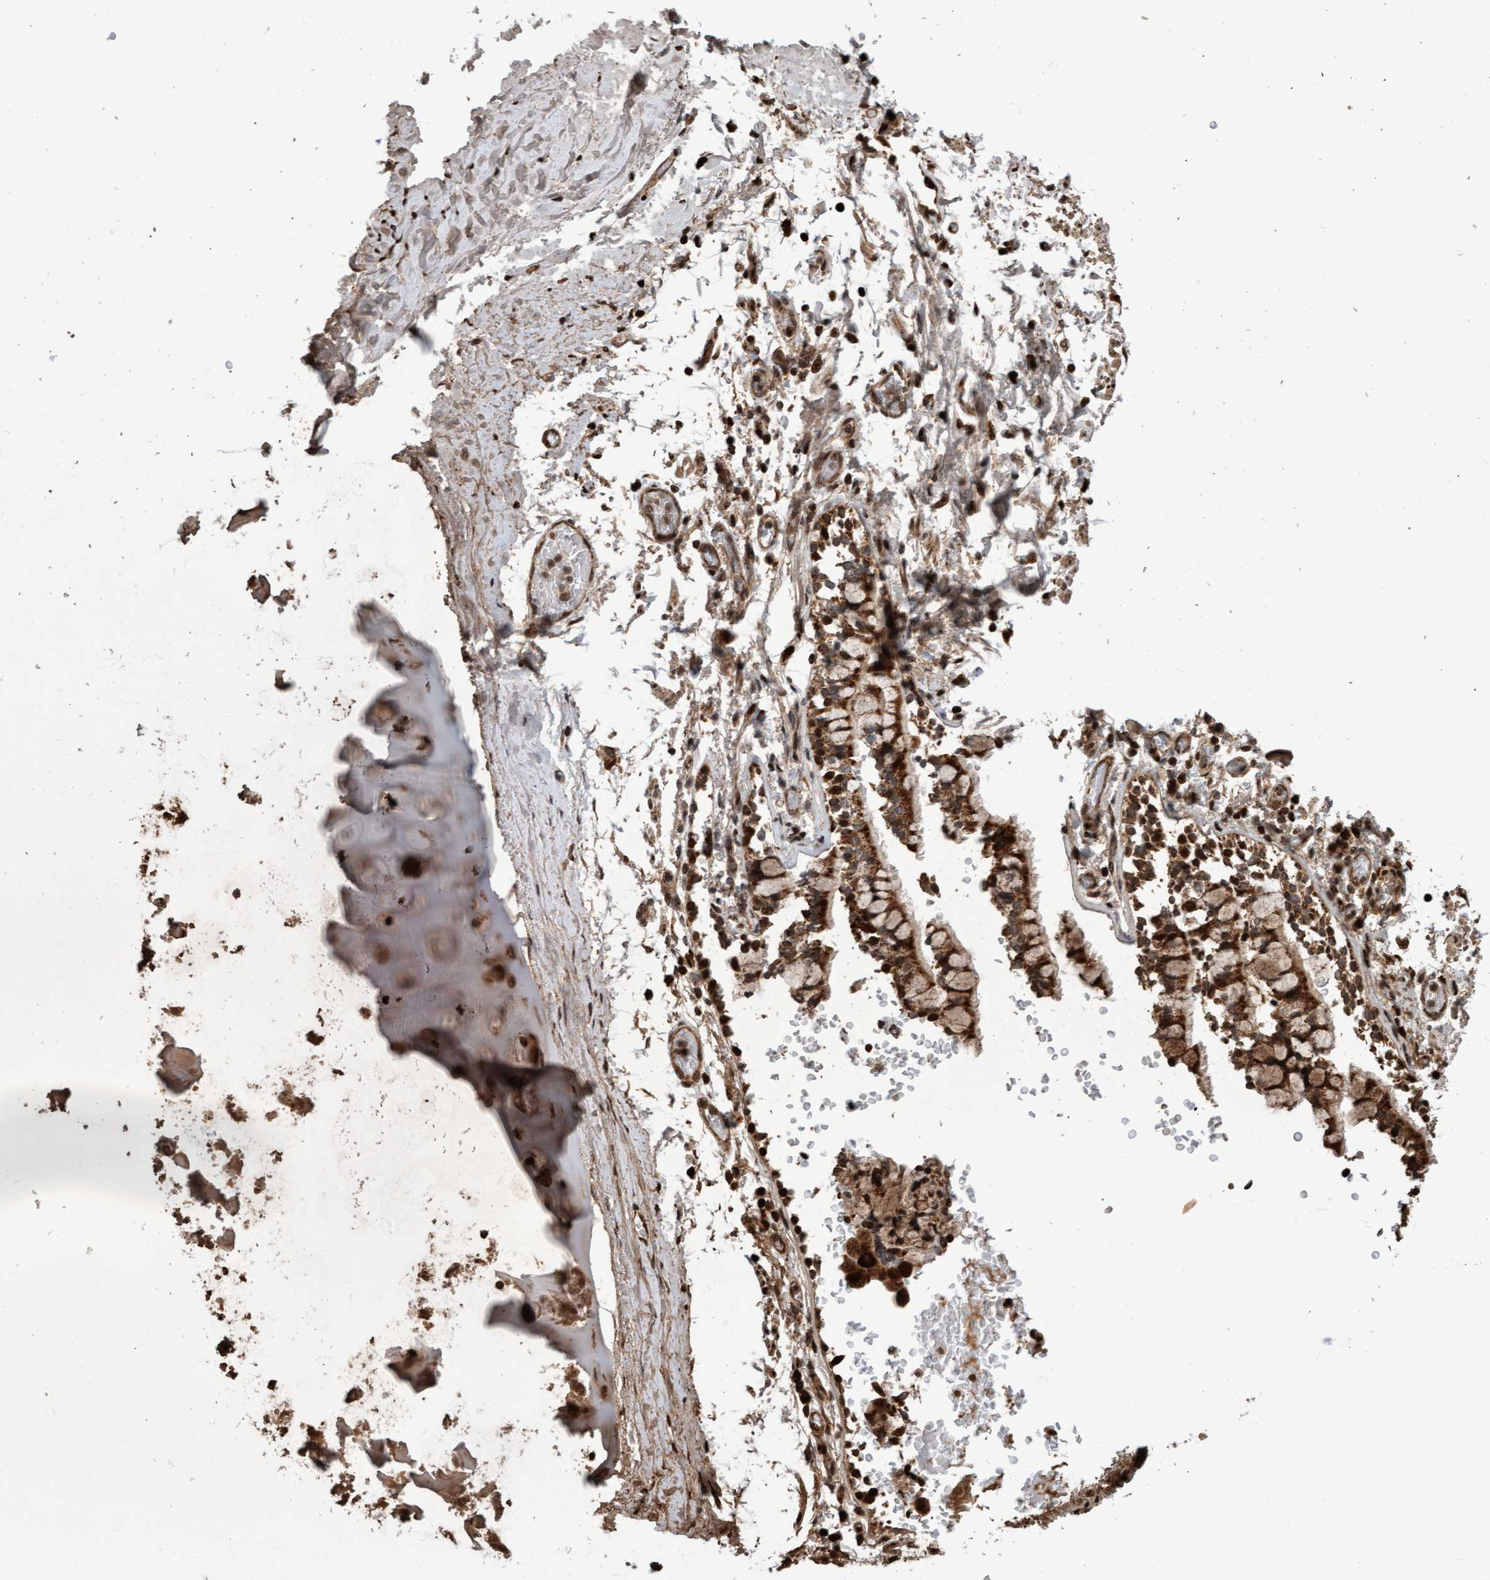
{"staining": {"intensity": "moderate", "quantity": ">75%", "location": "cytoplasmic/membranous,nuclear"}, "tissue": "adipose tissue", "cell_type": "Adipocytes", "image_type": "normal", "snomed": [{"axis": "morphology", "description": "Normal tissue, NOS"}, {"axis": "topography", "description": "Cartilage tissue"}, {"axis": "topography", "description": "Lung"}], "caption": "The micrograph reveals immunohistochemical staining of normal adipose tissue. There is moderate cytoplasmic/membranous,nuclear positivity is identified in approximately >75% of adipocytes. Nuclei are stained in blue.", "gene": "PECR", "patient": {"sex": "female", "age": 77}}